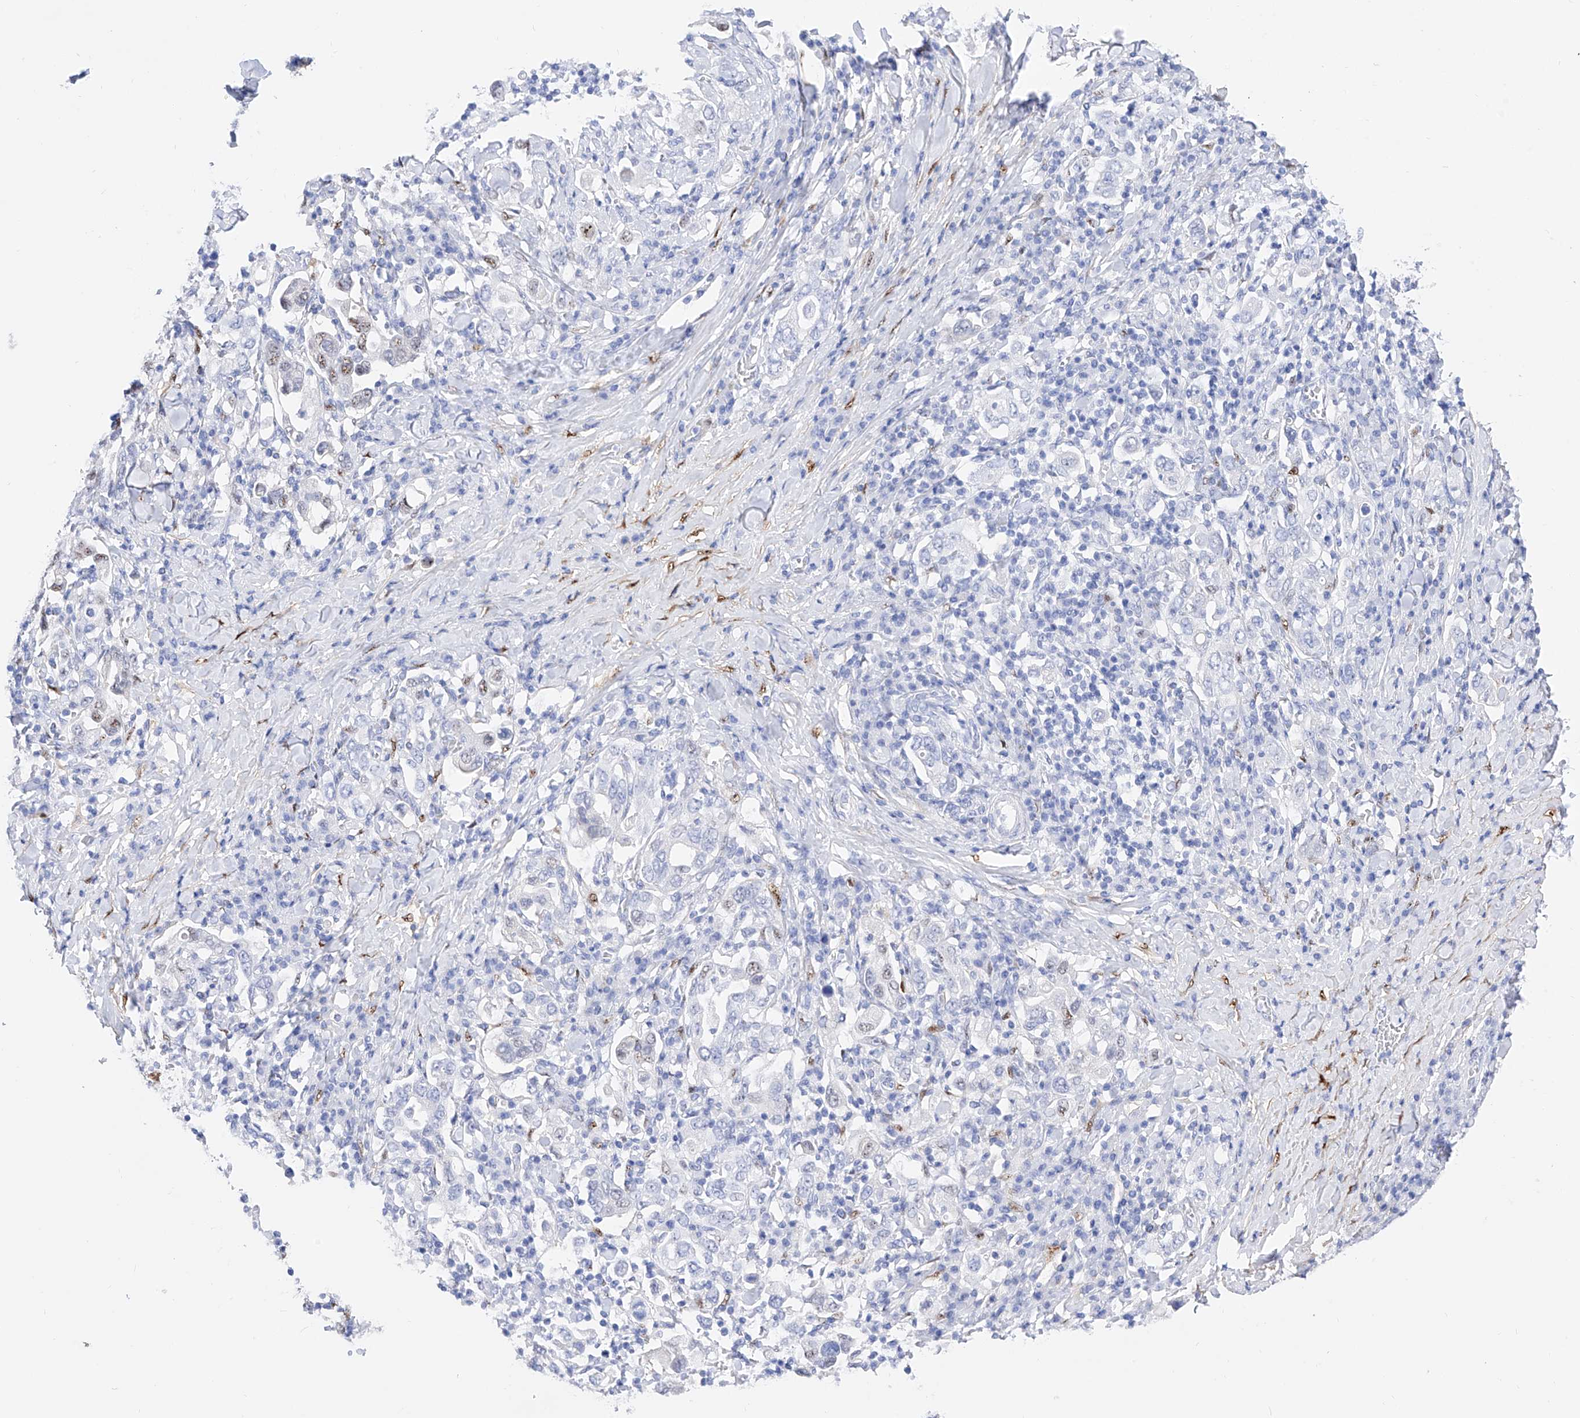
{"staining": {"intensity": "negative", "quantity": "none", "location": "none"}, "tissue": "stomach cancer", "cell_type": "Tumor cells", "image_type": "cancer", "snomed": [{"axis": "morphology", "description": "Adenocarcinoma, NOS"}, {"axis": "topography", "description": "Stomach, upper"}], "caption": "Tumor cells are negative for protein expression in human stomach cancer. (DAB immunohistochemistry (IHC) with hematoxylin counter stain).", "gene": "TRPC7", "patient": {"sex": "male", "age": 62}}